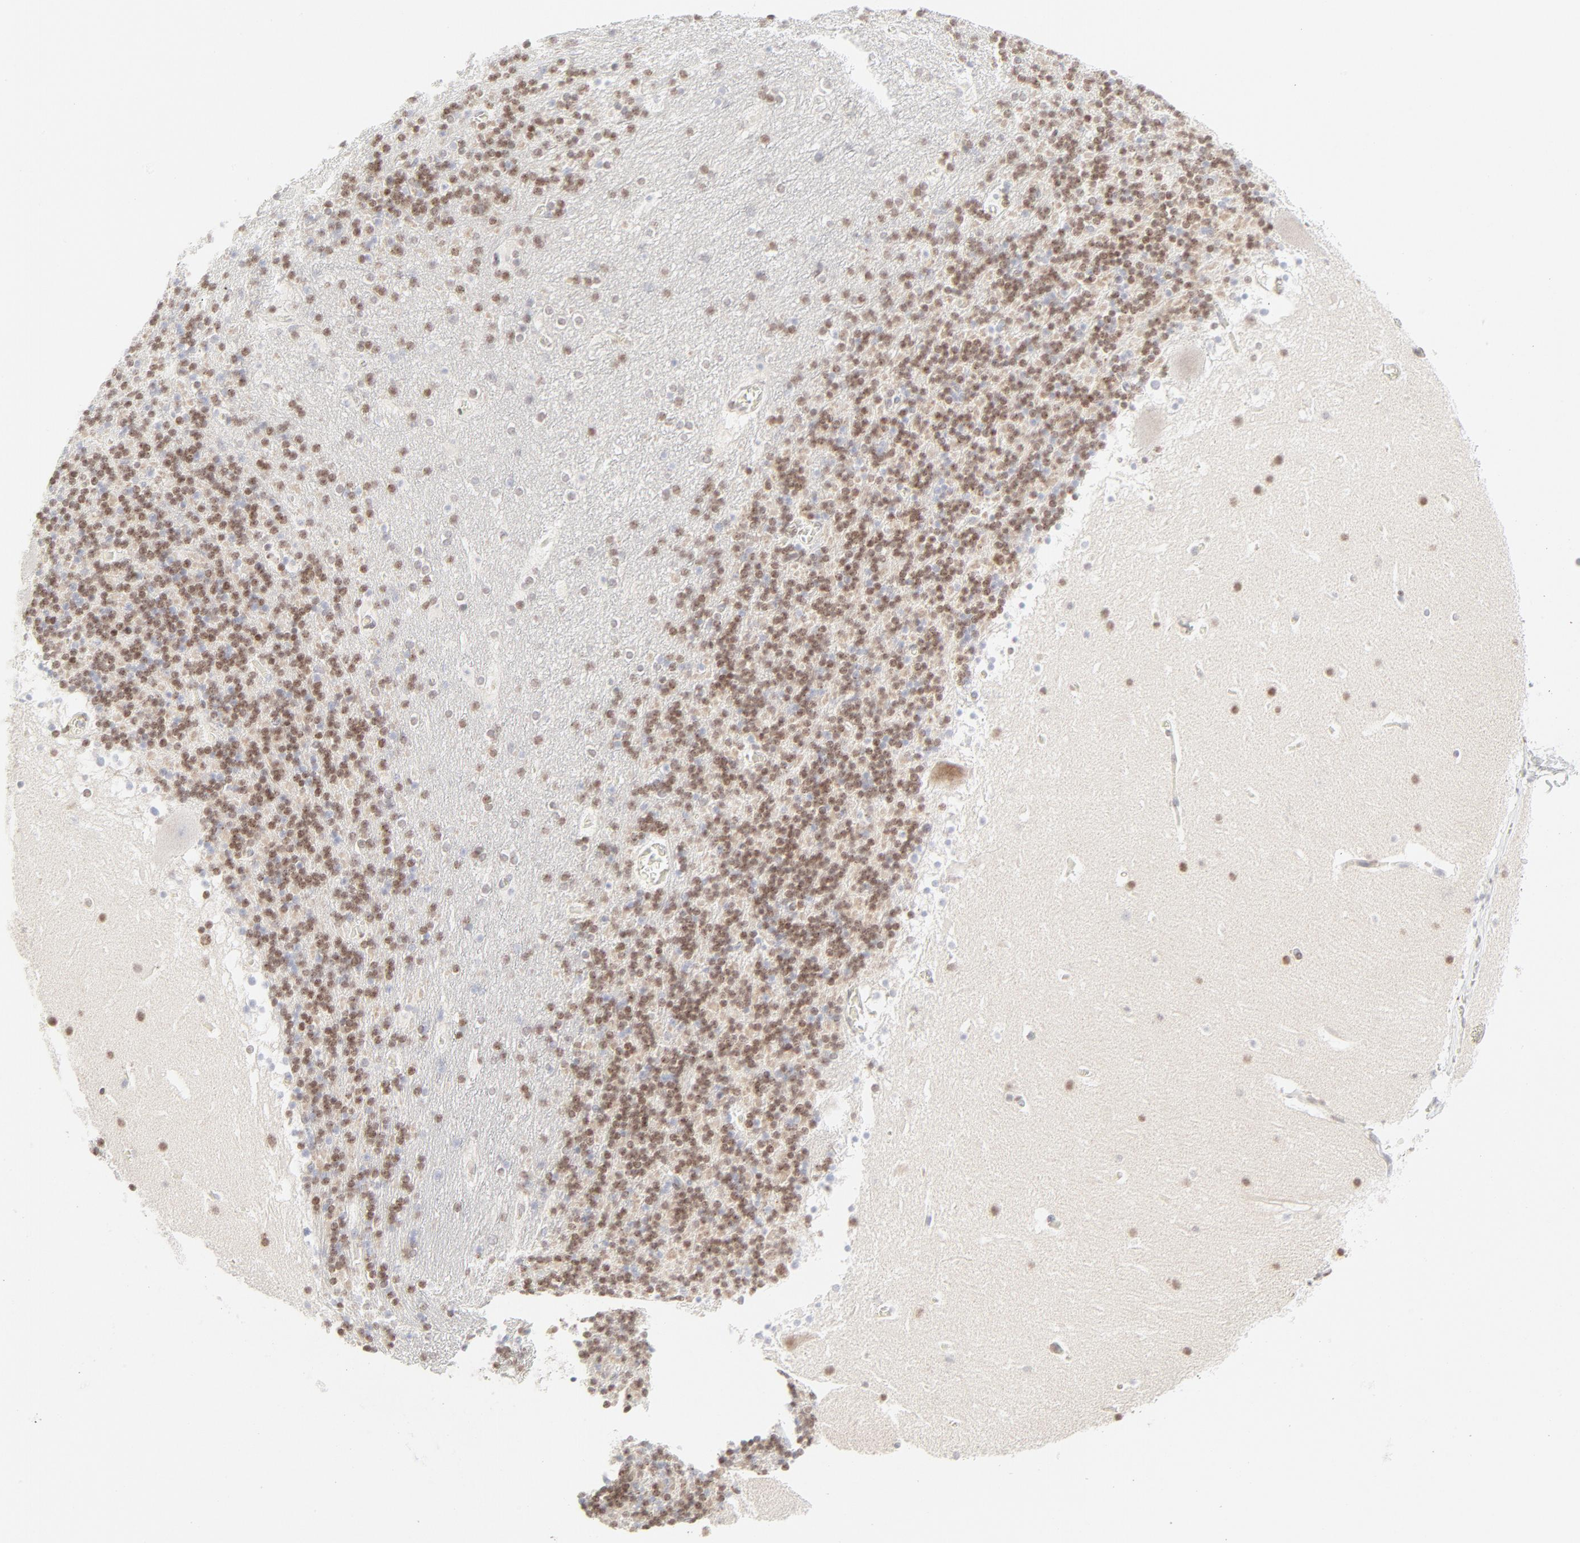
{"staining": {"intensity": "strong", "quantity": "25%-75%", "location": "nuclear"}, "tissue": "cerebellum", "cell_type": "Cells in granular layer", "image_type": "normal", "snomed": [{"axis": "morphology", "description": "Normal tissue, NOS"}, {"axis": "topography", "description": "Cerebellum"}], "caption": "Brown immunohistochemical staining in benign human cerebellum exhibits strong nuclear positivity in approximately 25%-75% of cells in granular layer.", "gene": "PRKCB", "patient": {"sex": "male", "age": 45}}